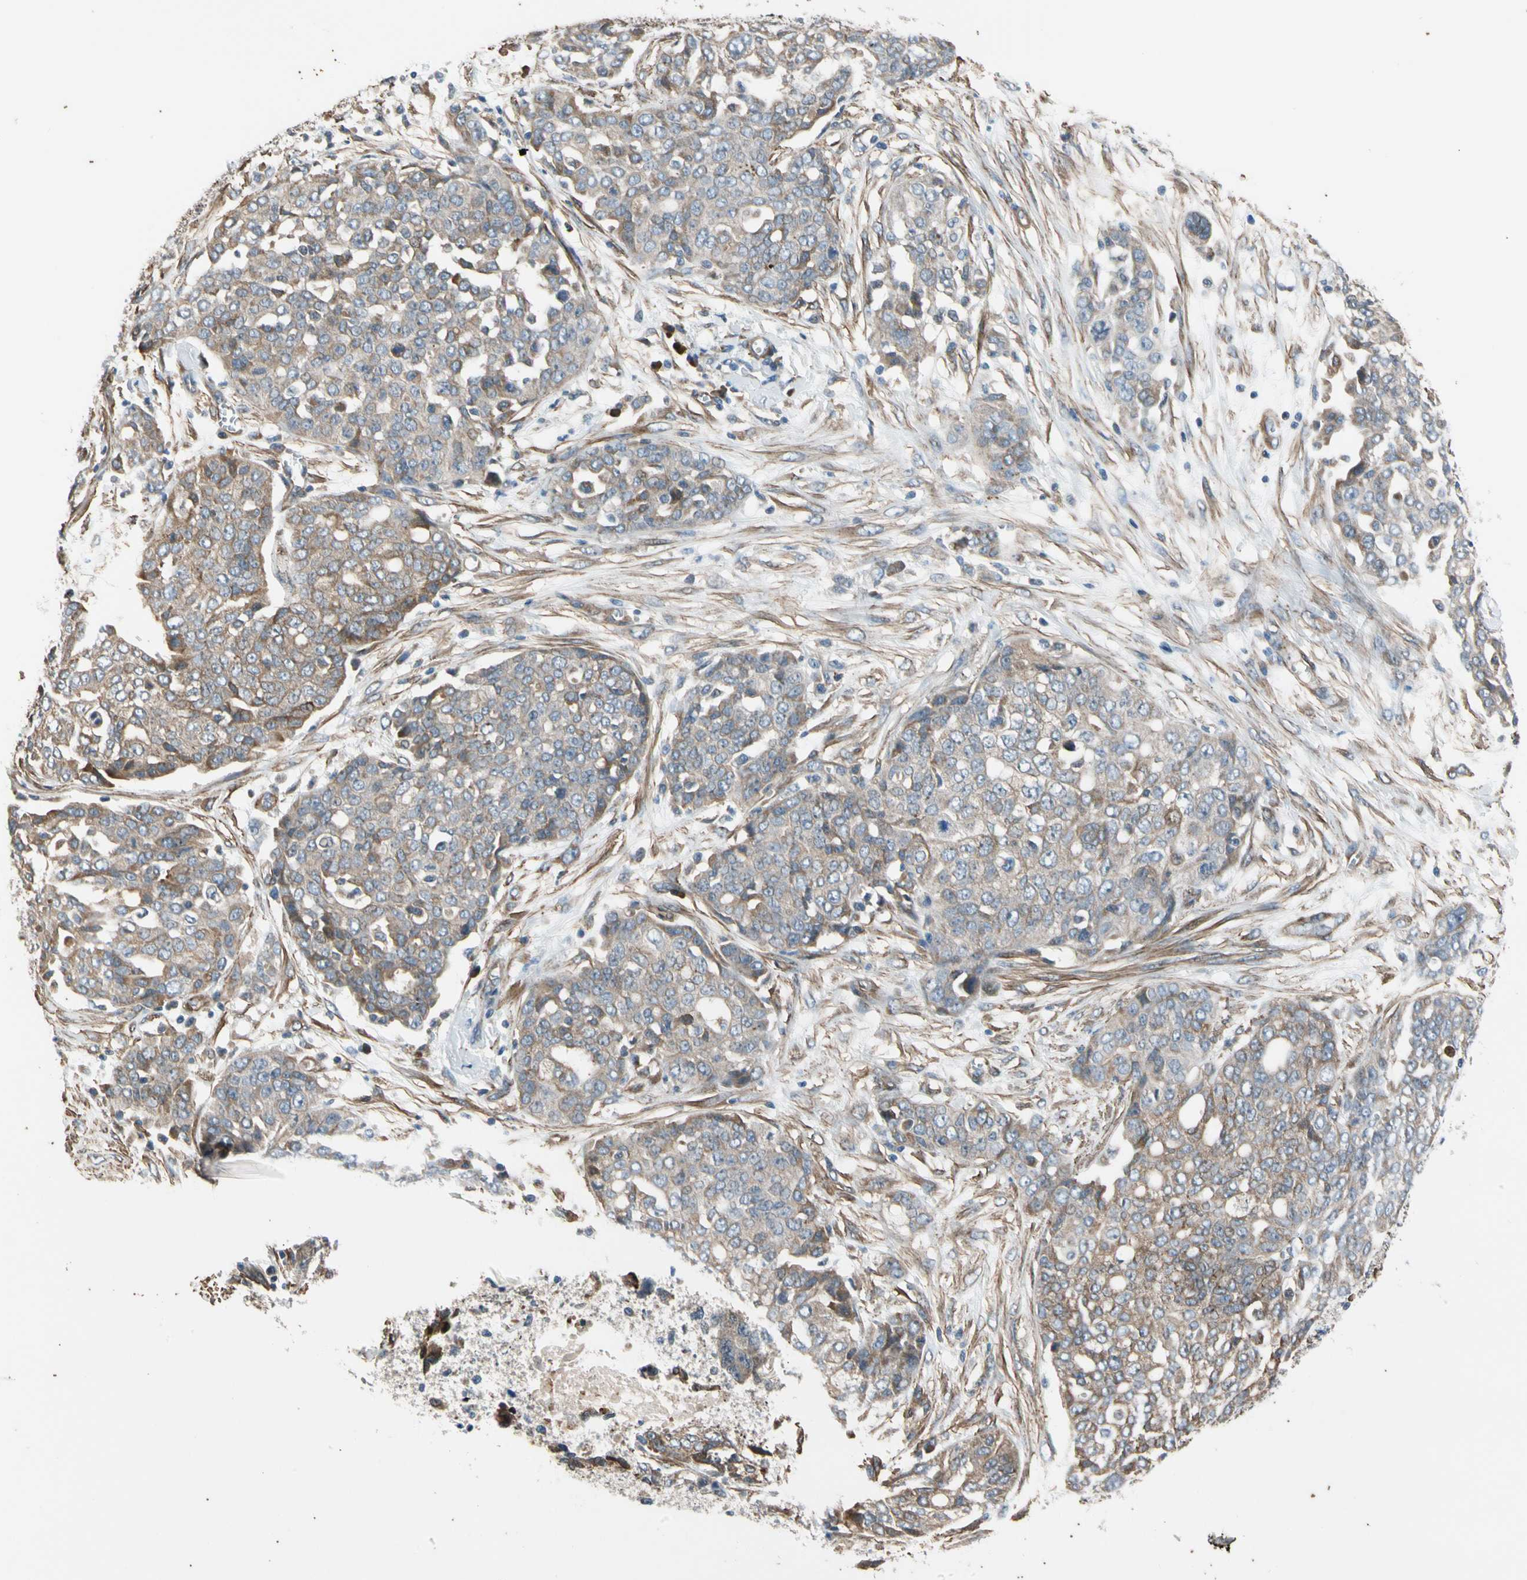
{"staining": {"intensity": "weak", "quantity": ">75%", "location": "cytoplasmic/membranous"}, "tissue": "ovarian cancer", "cell_type": "Tumor cells", "image_type": "cancer", "snomed": [{"axis": "morphology", "description": "Cystadenocarcinoma, serous, NOS"}, {"axis": "topography", "description": "Soft tissue"}, {"axis": "topography", "description": "Ovary"}], "caption": "Immunohistochemistry (IHC) staining of ovarian serous cystadenocarcinoma, which displays low levels of weak cytoplasmic/membranous staining in approximately >75% of tumor cells indicating weak cytoplasmic/membranous protein expression. The staining was performed using DAB (3,3'-diaminobenzidine) (brown) for protein detection and nuclei were counterstained in hematoxylin (blue).", "gene": "LIMK2", "patient": {"sex": "female", "age": 57}}